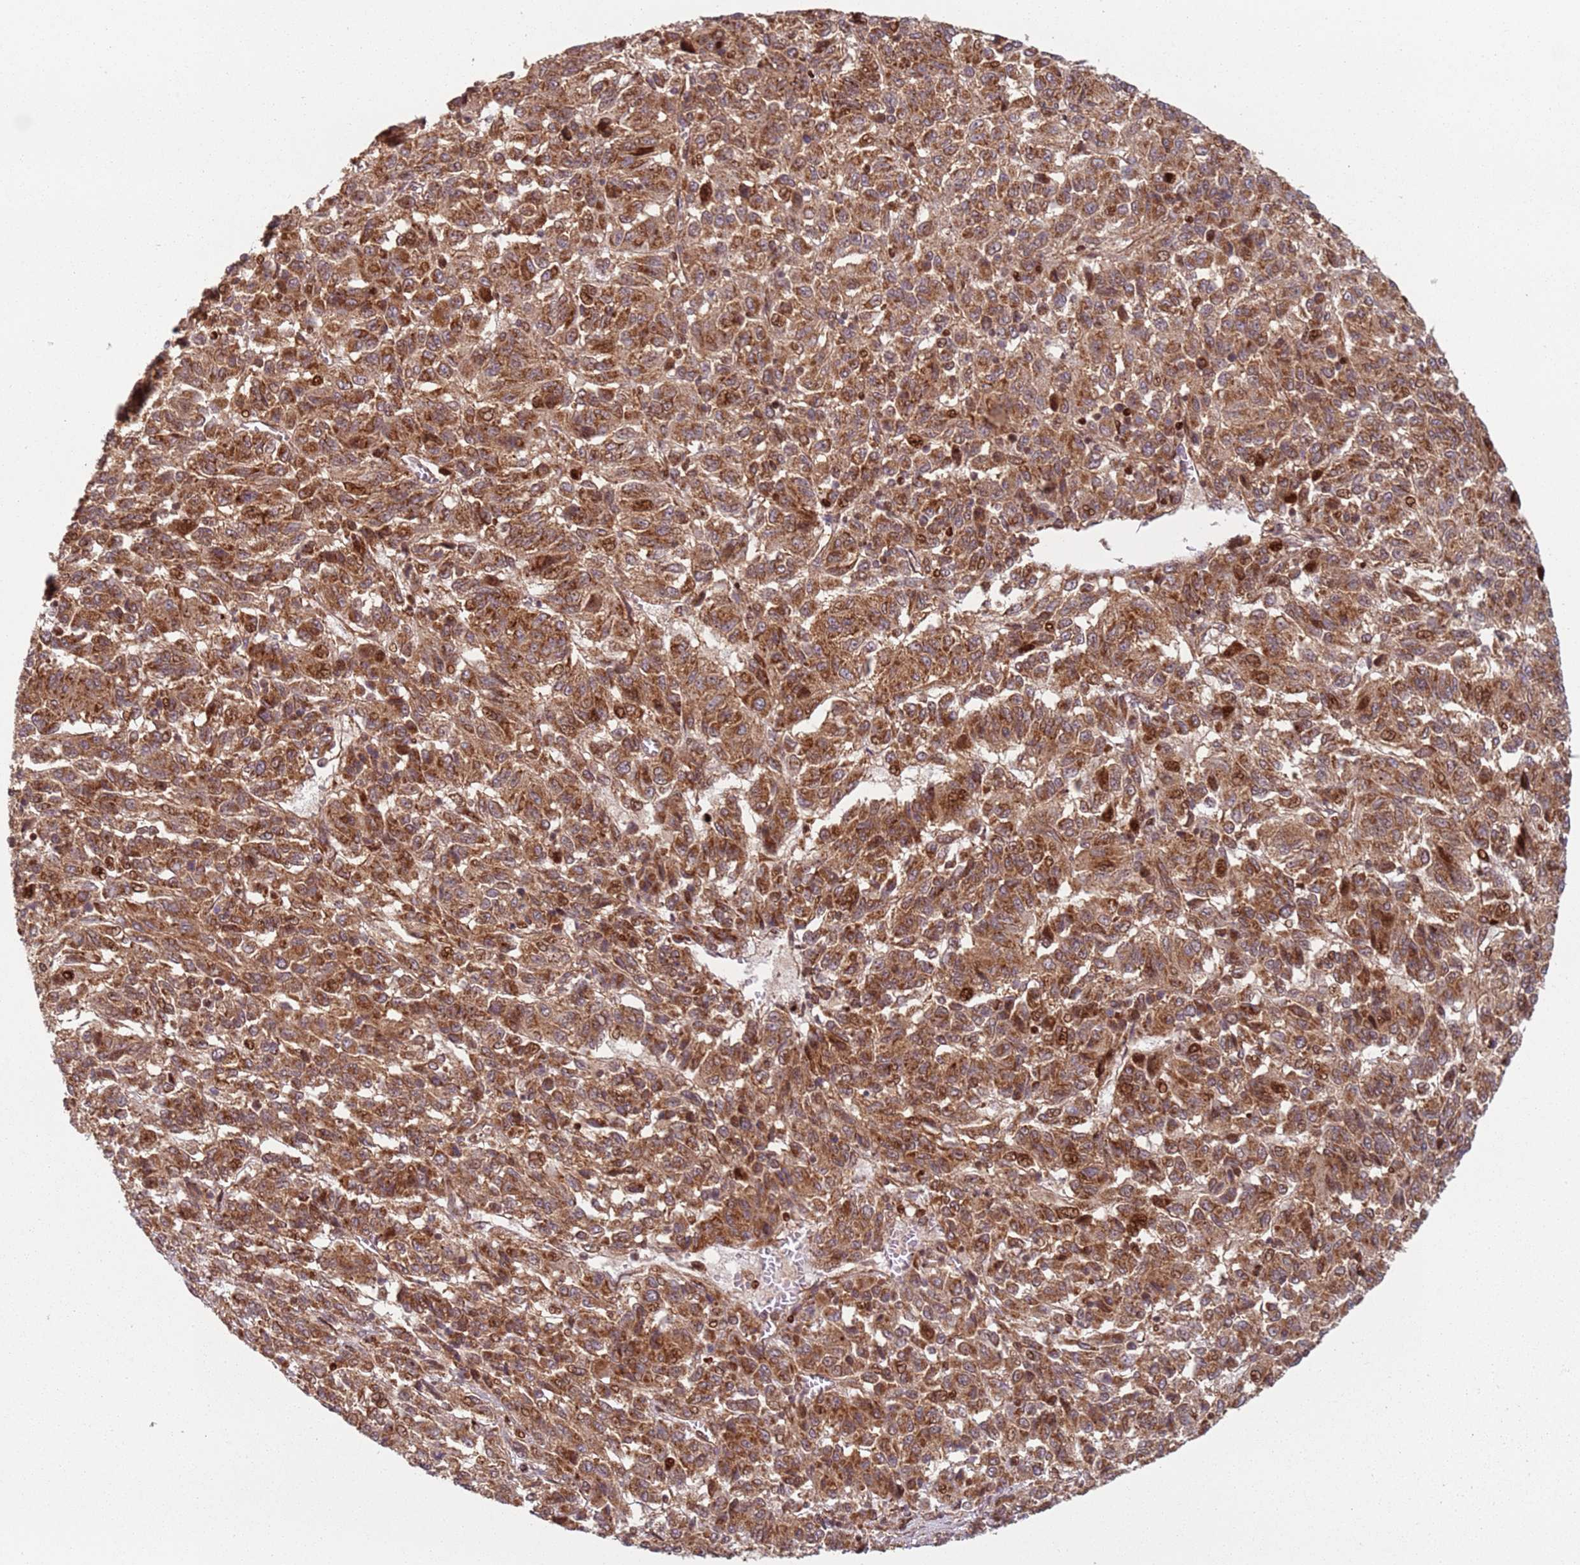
{"staining": {"intensity": "strong", "quantity": ">75%", "location": "cytoplasmic/membranous,nuclear"}, "tissue": "melanoma", "cell_type": "Tumor cells", "image_type": "cancer", "snomed": [{"axis": "morphology", "description": "Malignant melanoma, Metastatic site"}, {"axis": "topography", "description": "Lung"}], "caption": "Immunohistochemical staining of malignant melanoma (metastatic site) shows strong cytoplasmic/membranous and nuclear protein staining in about >75% of tumor cells.", "gene": "HNRNPLL", "patient": {"sex": "male", "age": 64}}